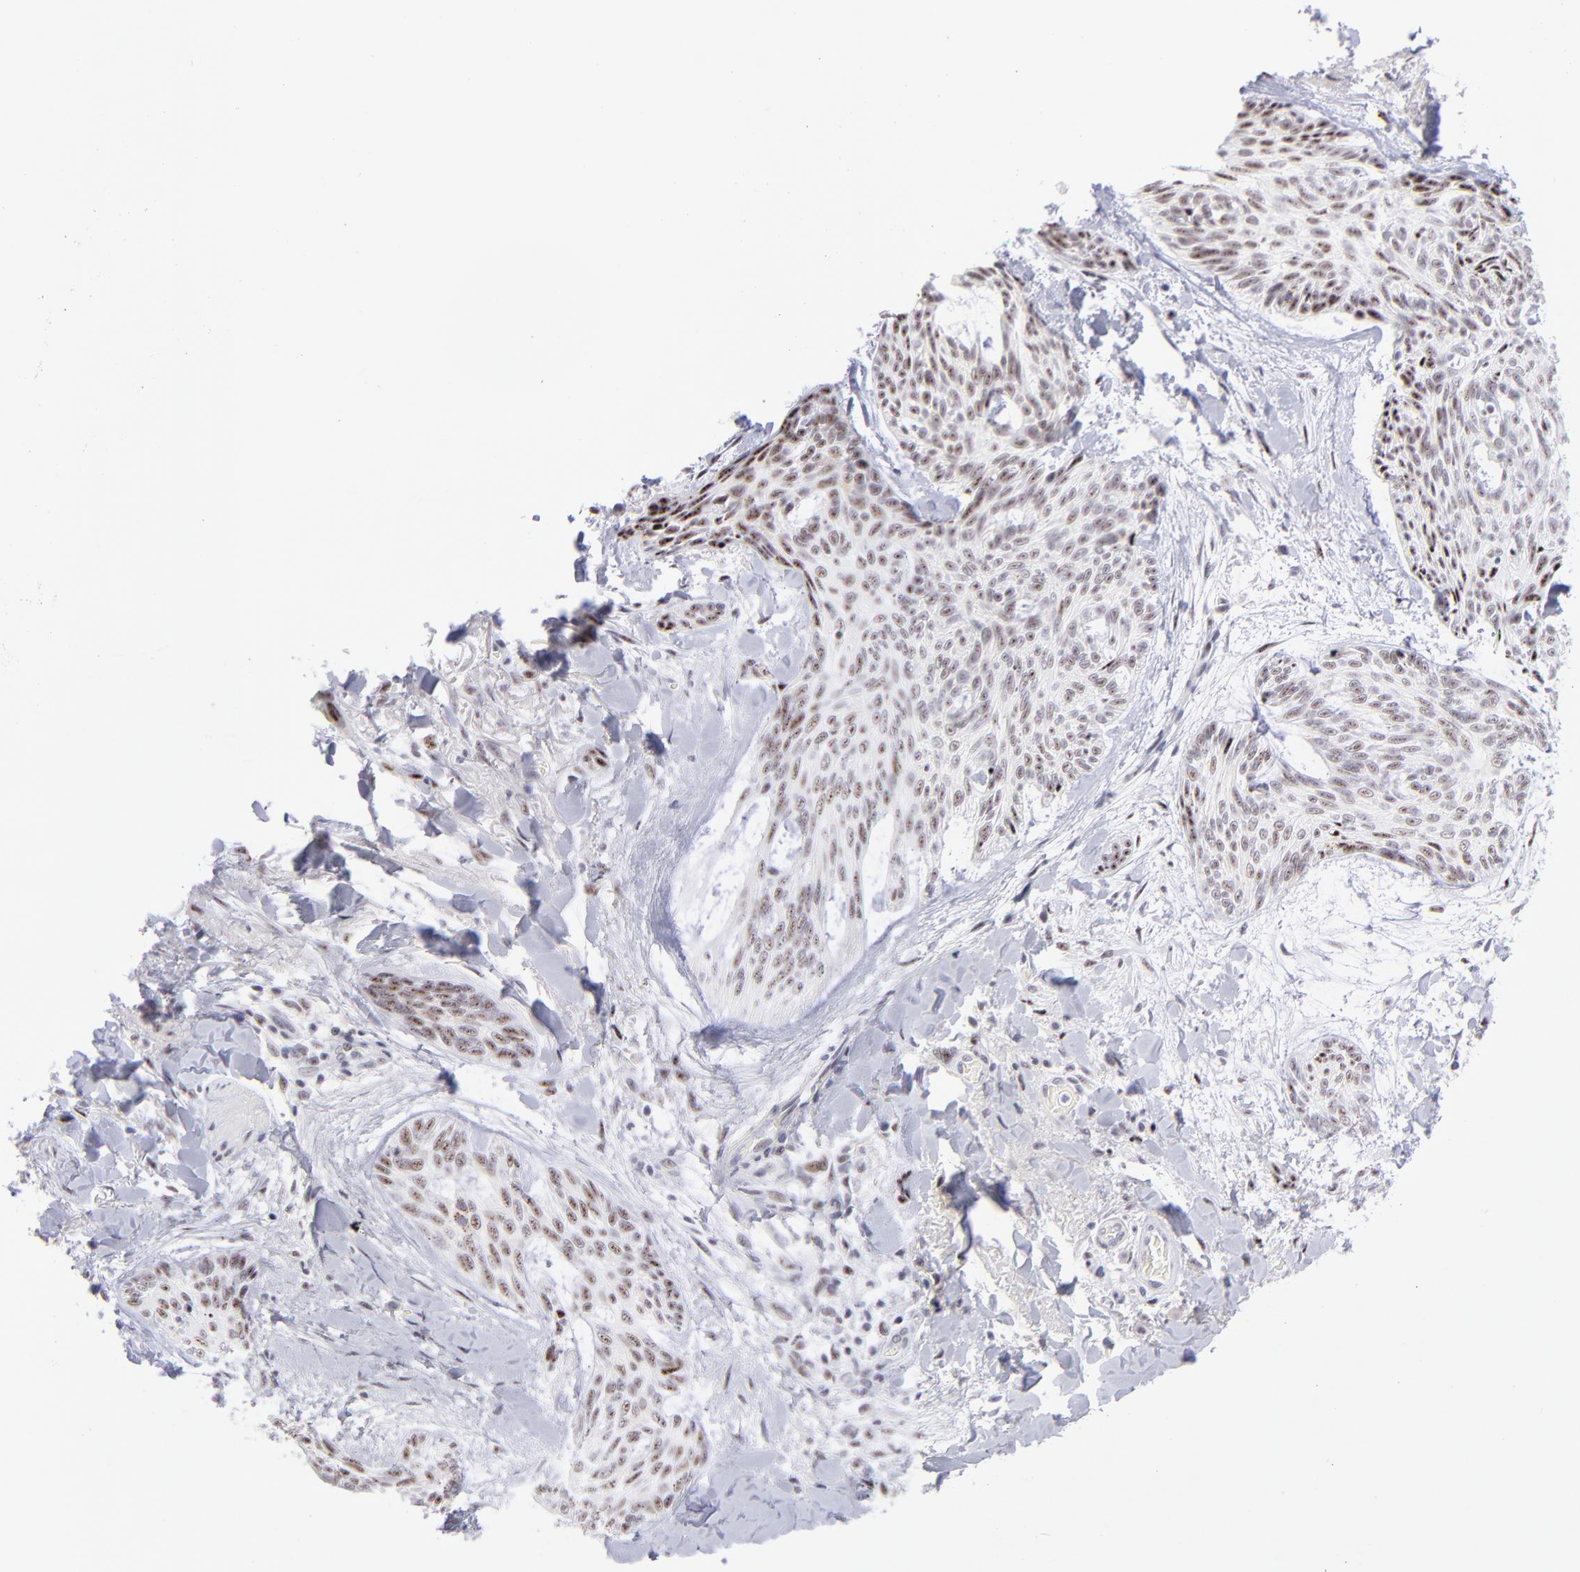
{"staining": {"intensity": "moderate", "quantity": ">75%", "location": "nuclear"}, "tissue": "skin cancer", "cell_type": "Tumor cells", "image_type": "cancer", "snomed": [{"axis": "morphology", "description": "Normal tissue, NOS"}, {"axis": "morphology", "description": "Basal cell carcinoma"}, {"axis": "topography", "description": "Skin"}], "caption": "Moderate nuclear positivity for a protein is seen in approximately >75% of tumor cells of basal cell carcinoma (skin) using IHC.", "gene": "CDC25C", "patient": {"sex": "female", "age": 71}}